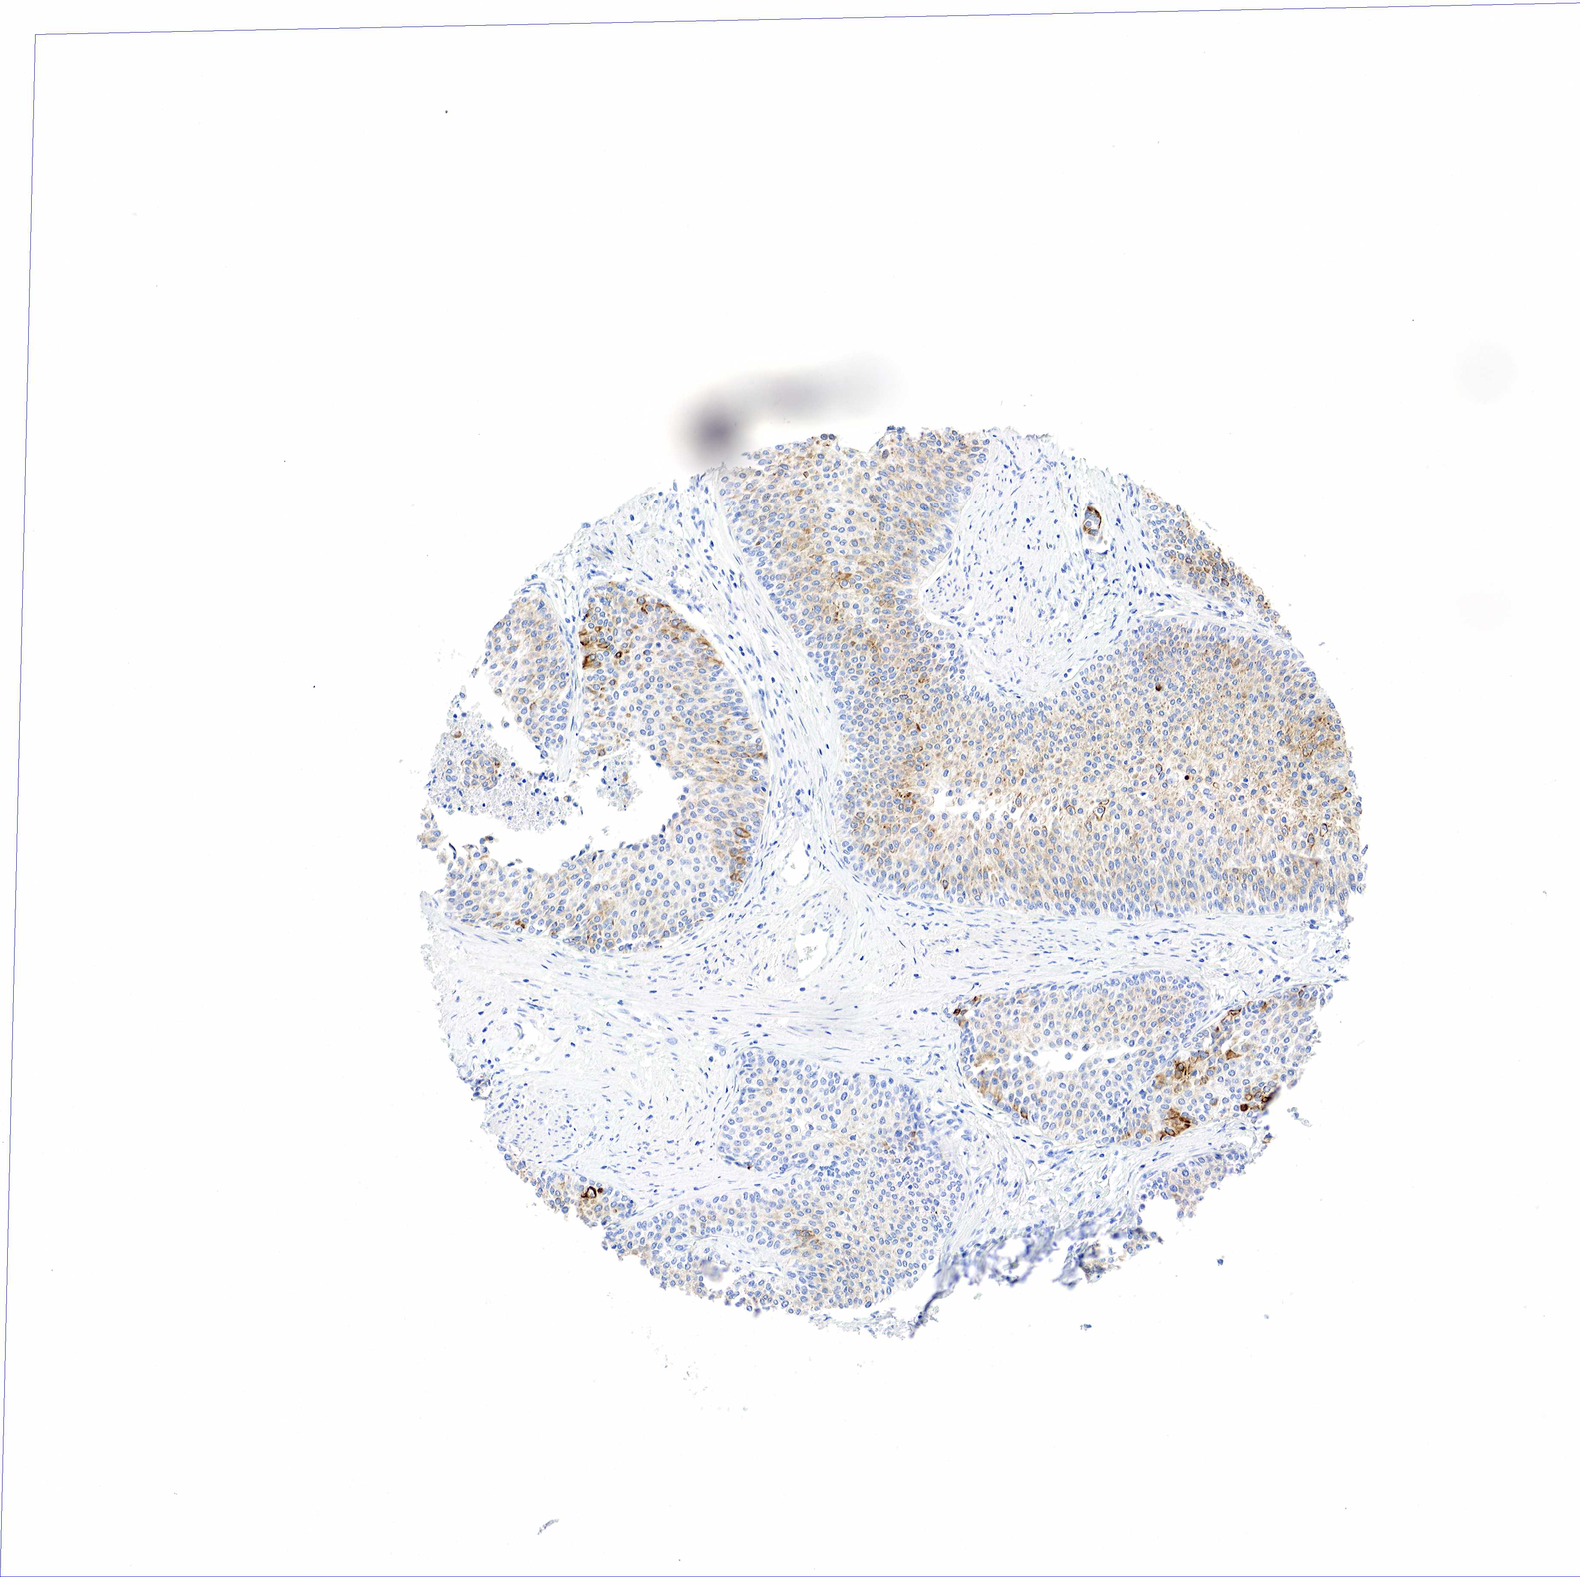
{"staining": {"intensity": "weak", "quantity": "25%-75%", "location": "cytoplasmic/membranous"}, "tissue": "urothelial cancer", "cell_type": "Tumor cells", "image_type": "cancer", "snomed": [{"axis": "morphology", "description": "Urothelial carcinoma, Low grade"}, {"axis": "topography", "description": "Urinary bladder"}], "caption": "Protein positivity by immunohistochemistry (IHC) reveals weak cytoplasmic/membranous staining in about 25%-75% of tumor cells in low-grade urothelial carcinoma.", "gene": "KRT18", "patient": {"sex": "female", "age": 73}}